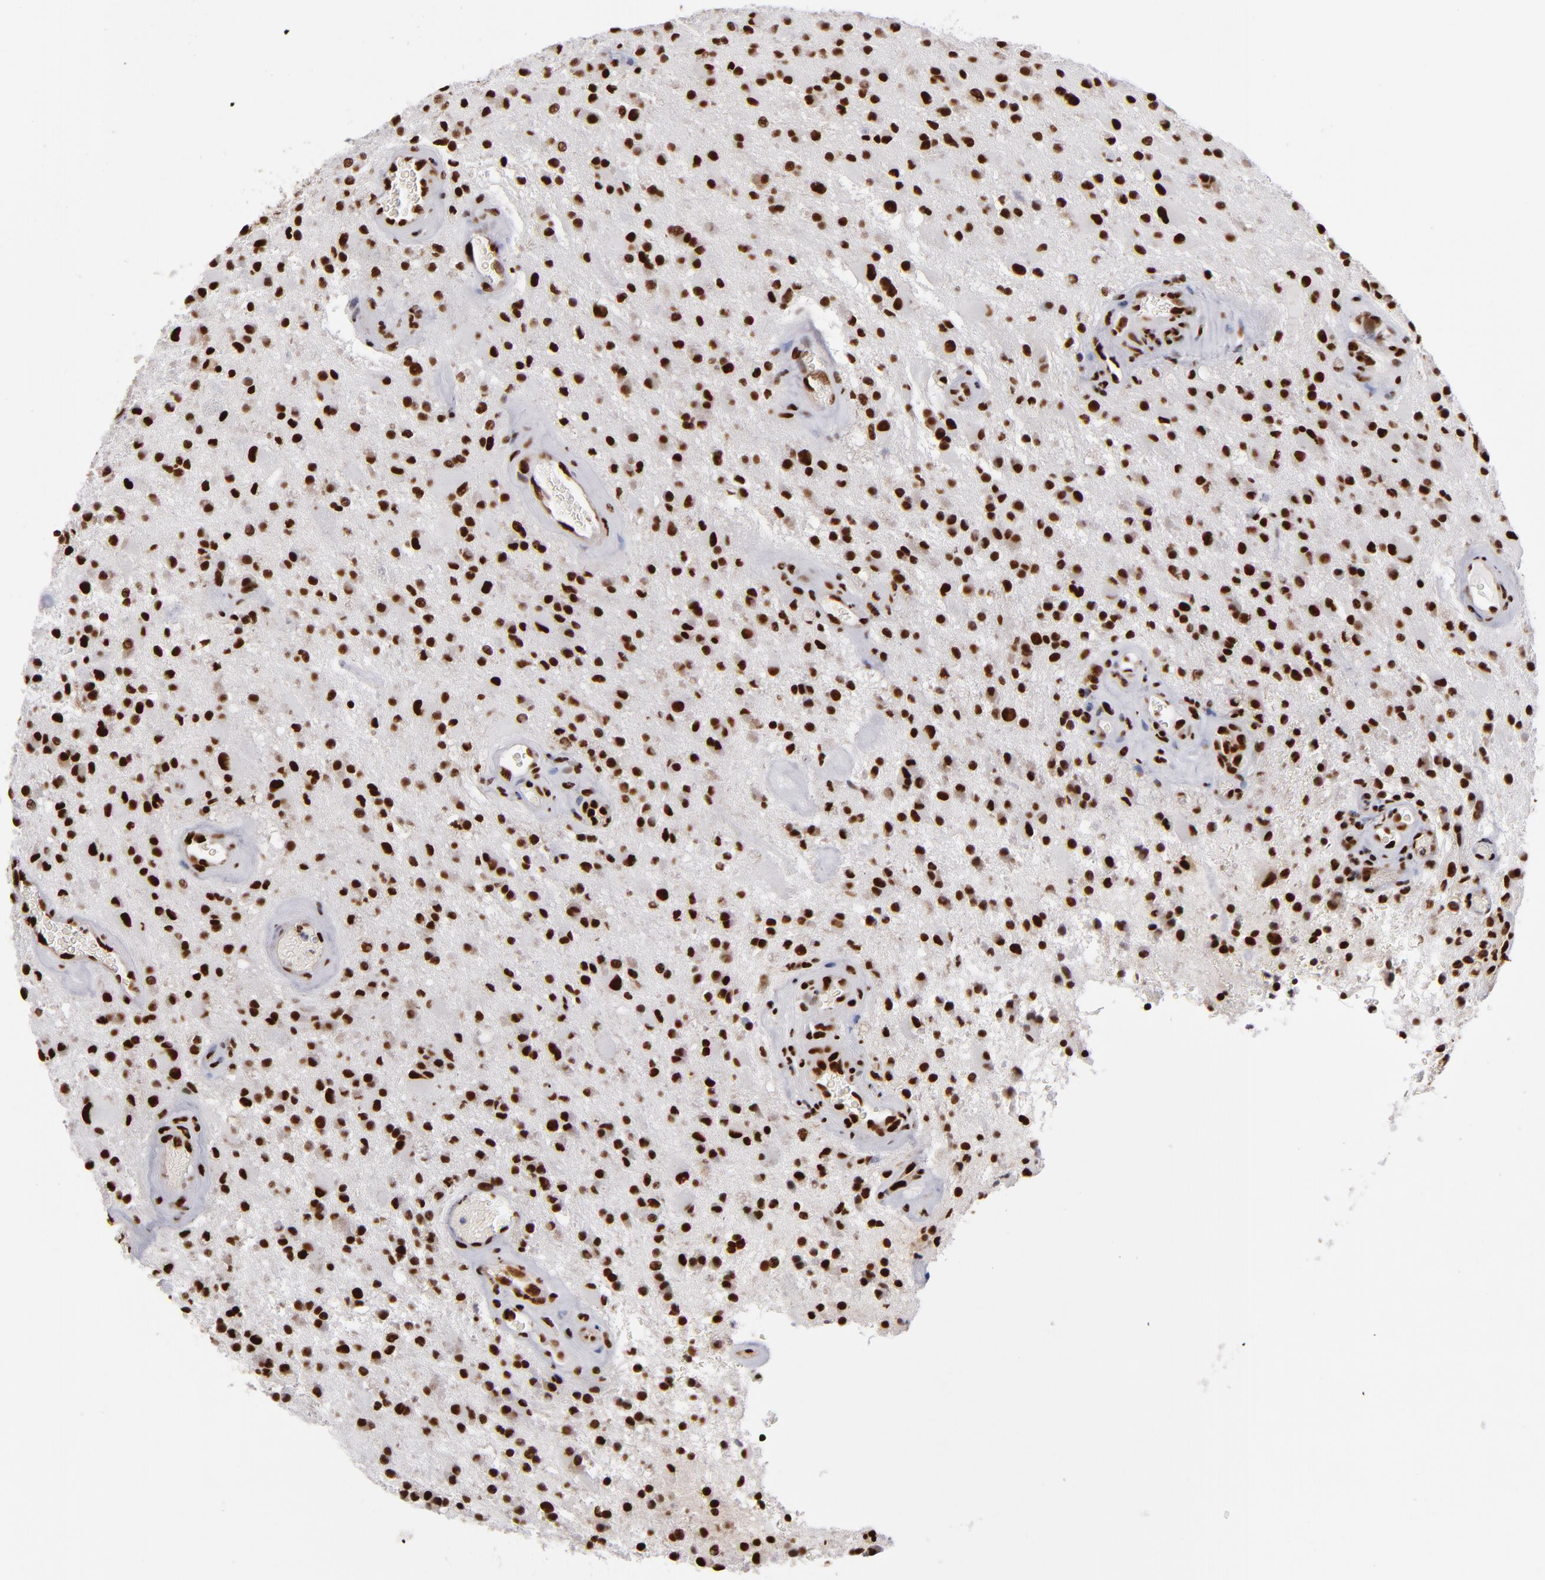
{"staining": {"intensity": "strong", "quantity": ">75%", "location": "nuclear"}, "tissue": "glioma", "cell_type": "Tumor cells", "image_type": "cancer", "snomed": [{"axis": "morphology", "description": "Glioma, malignant, Low grade"}, {"axis": "topography", "description": "Brain"}], "caption": "This photomicrograph displays immunohistochemistry (IHC) staining of malignant glioma (low-grade), with high strong nuclear positivity in about >75% of tumor cells.", "gene": "MRE11", "patient": {"sex": "male", "age": 58}}